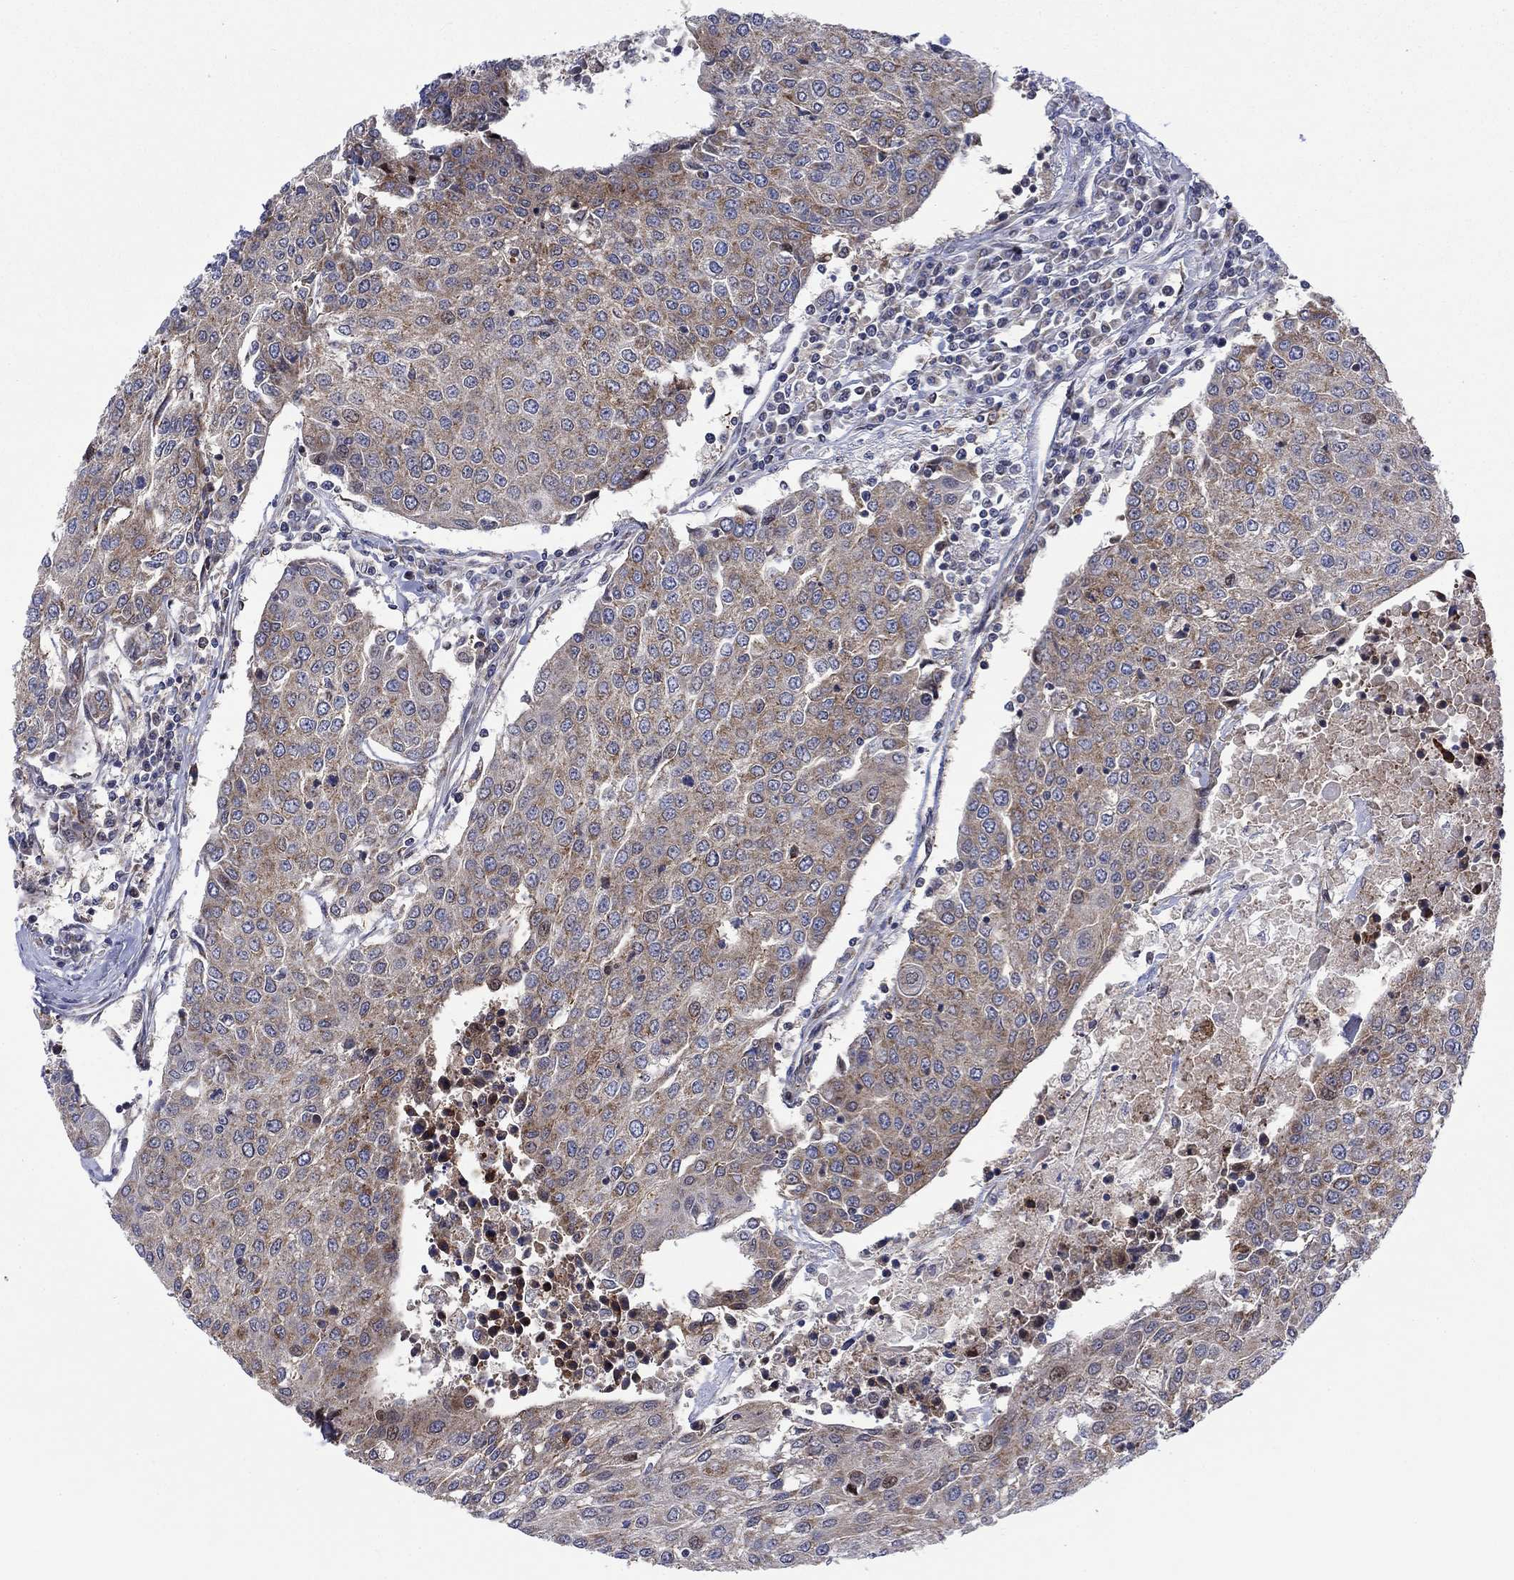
{"staining": {"intensity": "weak", "quantity": ">75%", "location": "cytoplasmic/membranous"}, "tissue": "urothelial cancer", "cell_type": "Tumor cells", "image_type": "cancer", "snomed": [{"axis": "morphology", "description": "Urothelial carcinoma, High grade"}, {"axis": "topography", "description": "Urinary bladder"}], "caption": "The micrograph shows staining of high-grade urothelial carcinoma, revealing weak cytoplasmic/membranous protein positivity (brown color) within tumor cells.", "gene": "SLC35F2", "patient": {"sex": "female", "age": 85}}